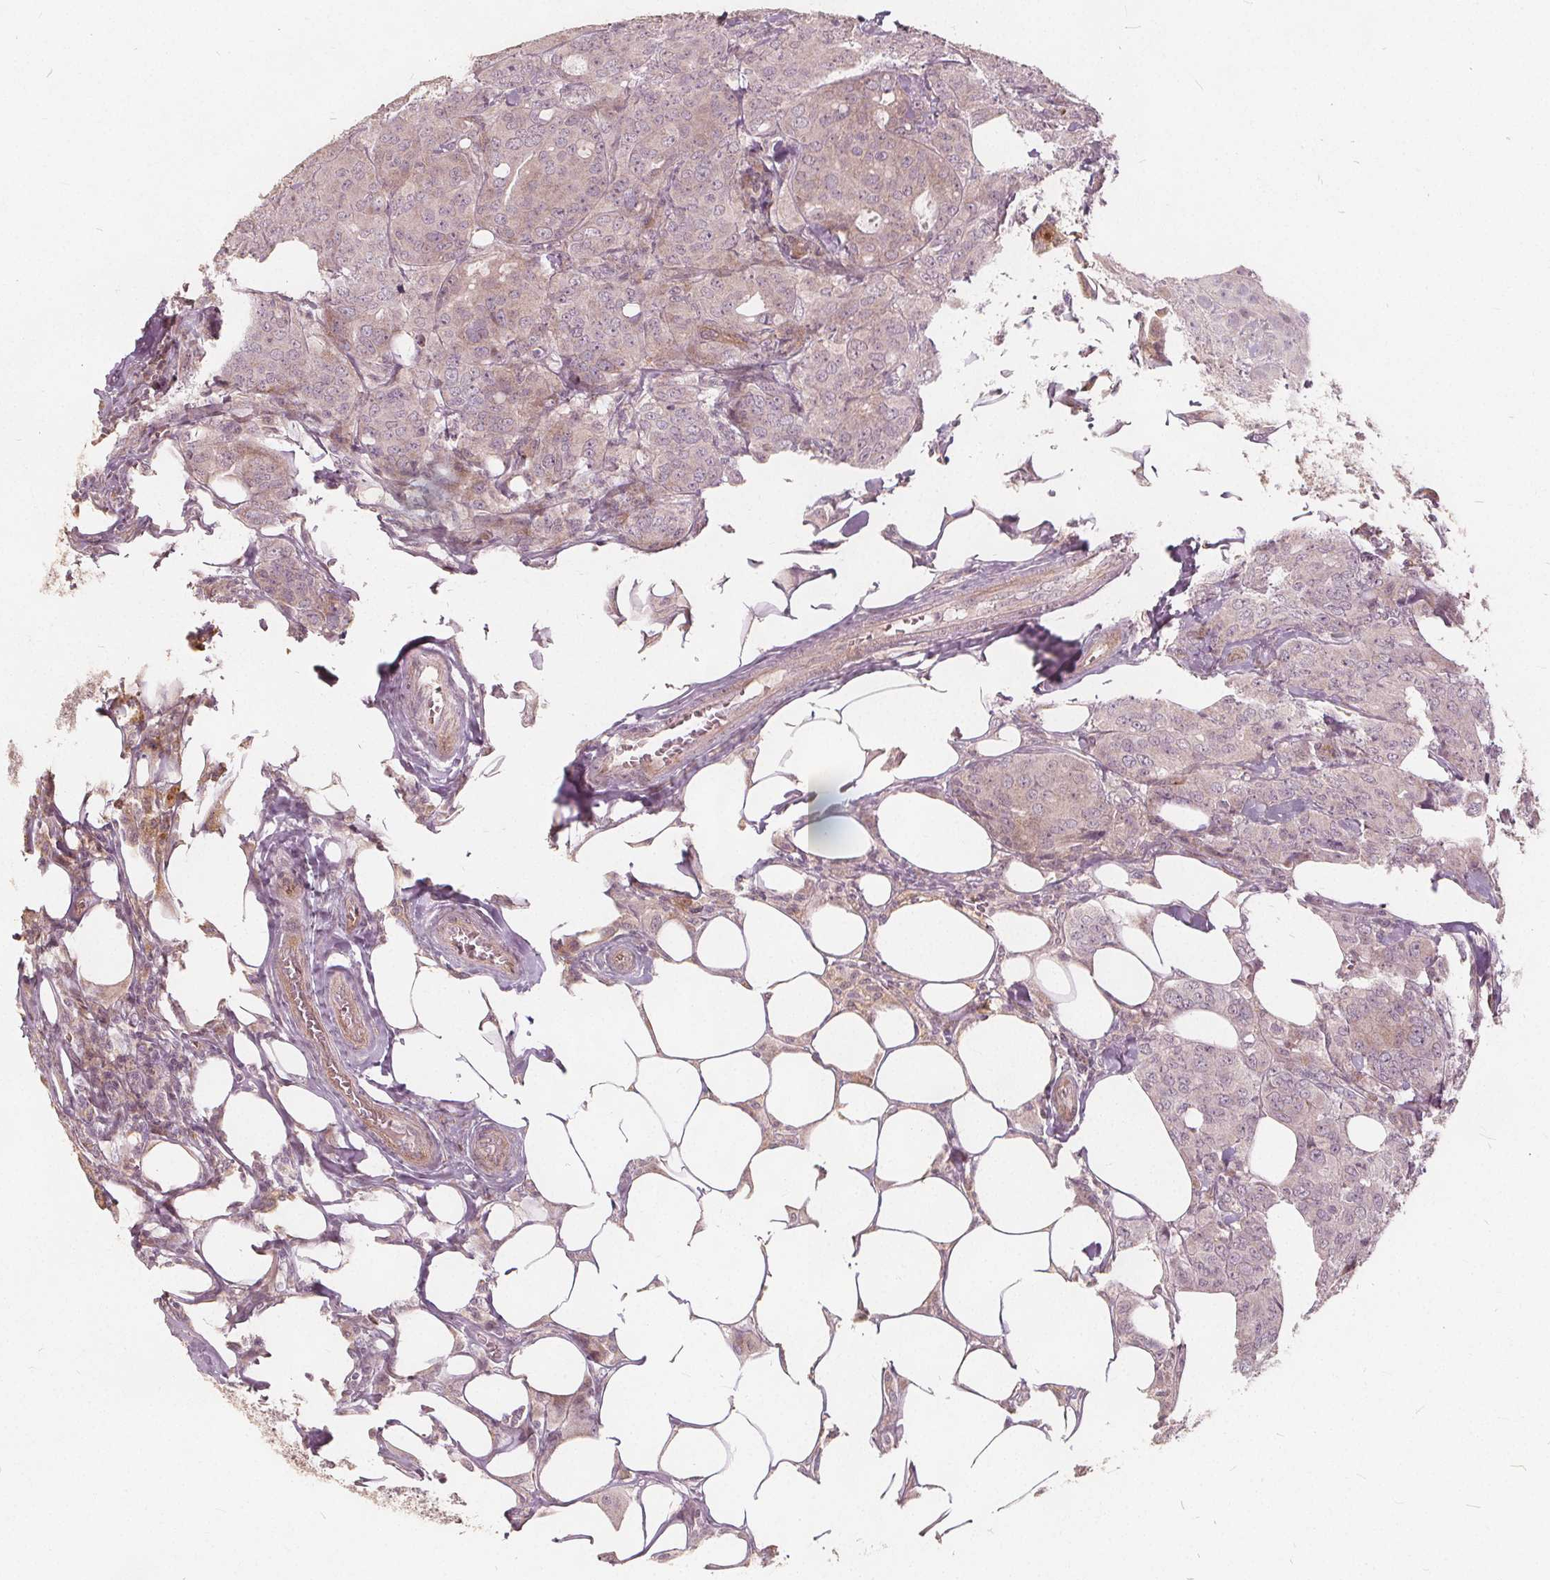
{"staining": {"intensity": "negative", "quantity": "none", "location": "none"}, "tissue": "breast cancer", "cell_type": "Tumor cells", "image_type": "cancer", "snomed": [{"axis": "morphology", "description": "Duct carcinoma"}, {"axis": "topography", "description": "Breast"}], "caption": "This is an IHC micrograph of human breast invasive ductal carcinoma. There is no expression in tumor cells.", "gene": "PTPRT", "patient": {"sex": "female", "age": 43}}